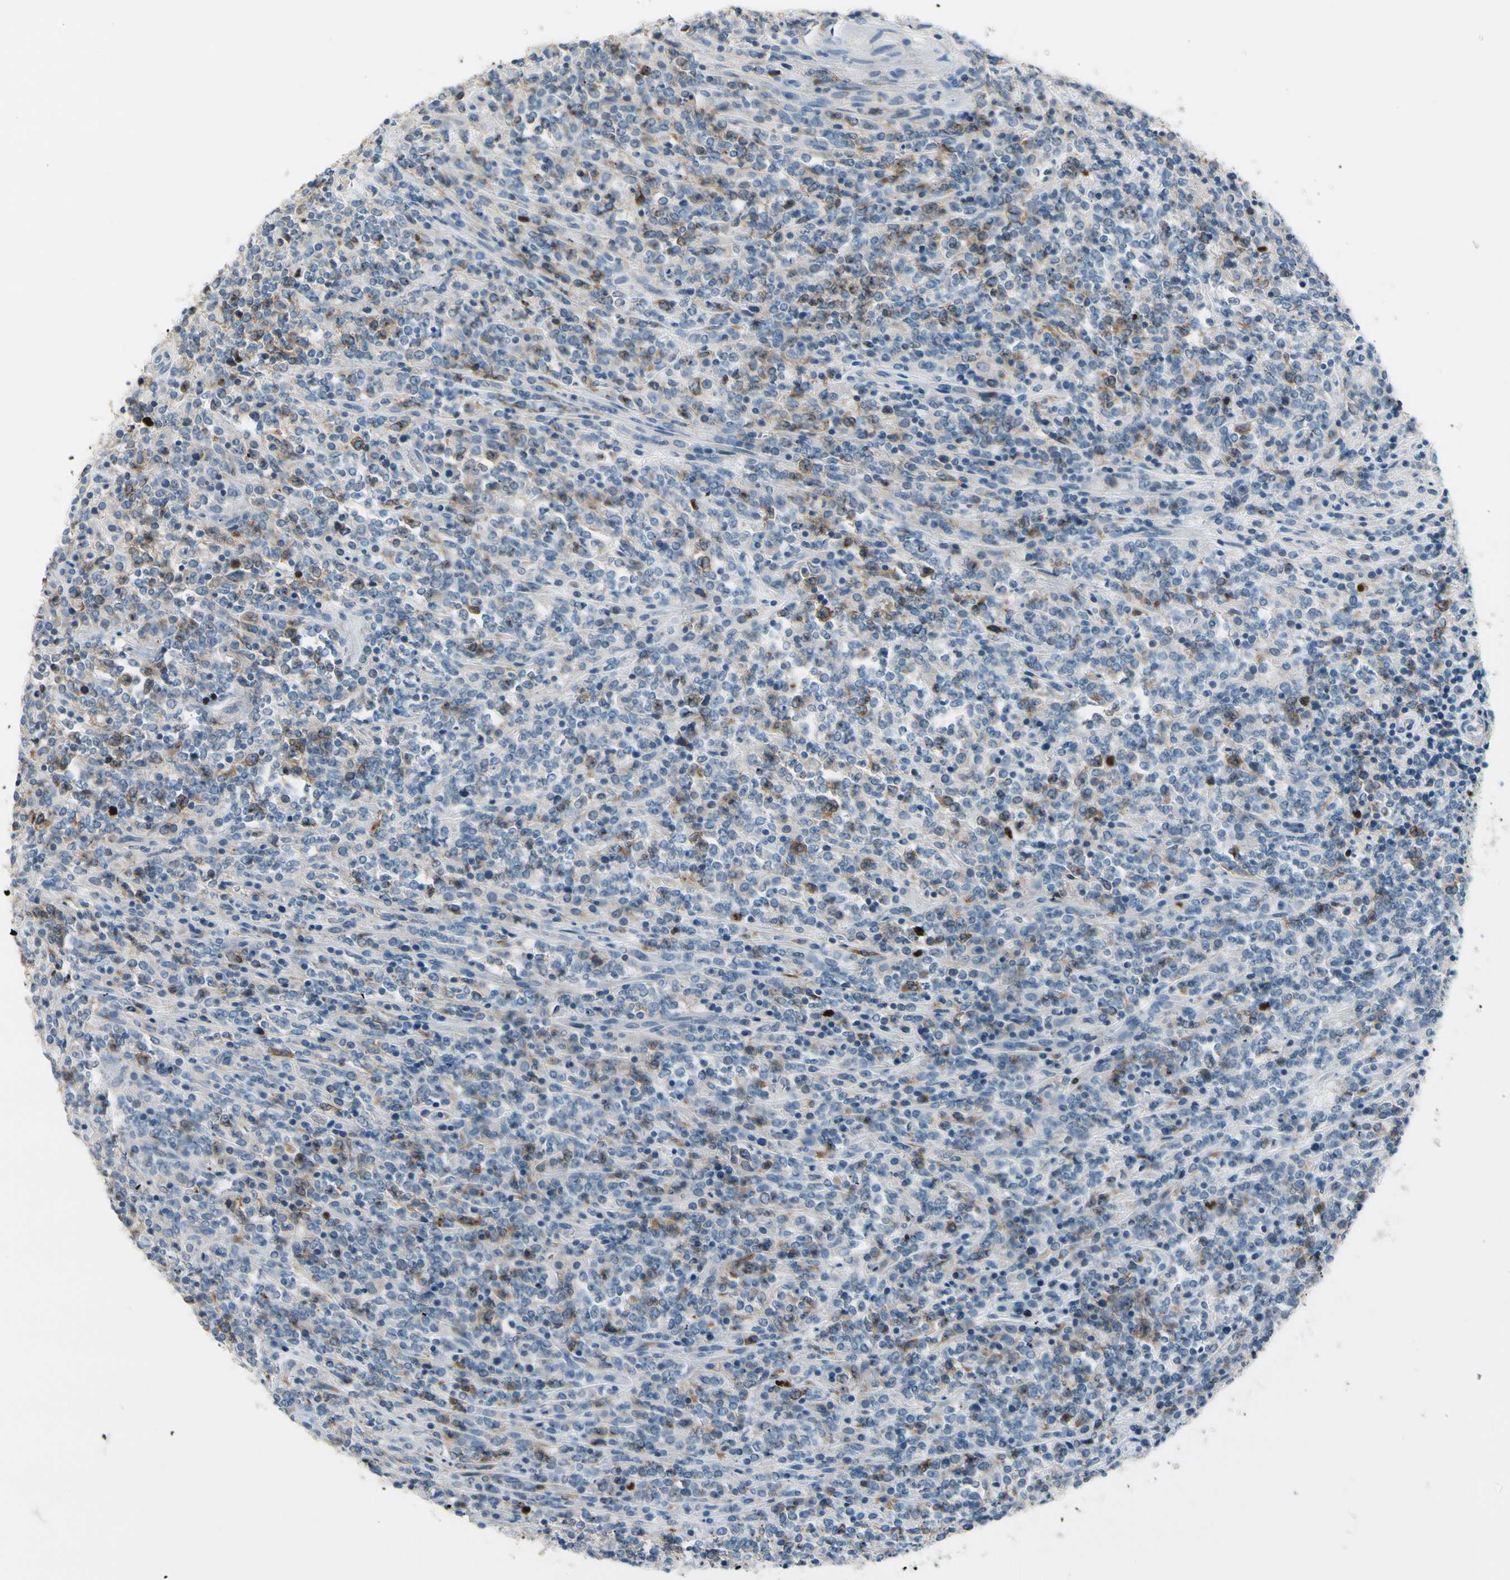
{"staining": {"intensity": "moderate", "quantity": "<25%", "location": "cytoplasmic/membranous"}, "tissue": "lymphoma", "cell_type": "Tumor cells", "image_type": "cancer", "snomed": [{"axis": "morphology", "description": "Malignant lymphoma, non-Hodgkin's type, High grade"}, {"axis": "topography", "description": "Soft tissue"}], "caption": "Protein staining demonstrates moderate cytoplasmic/membranous staining in approximately <25% of tumor cells in lymphoma.", "gene": "CKAP2", "patient": {"sex": "male", "age": 18}}